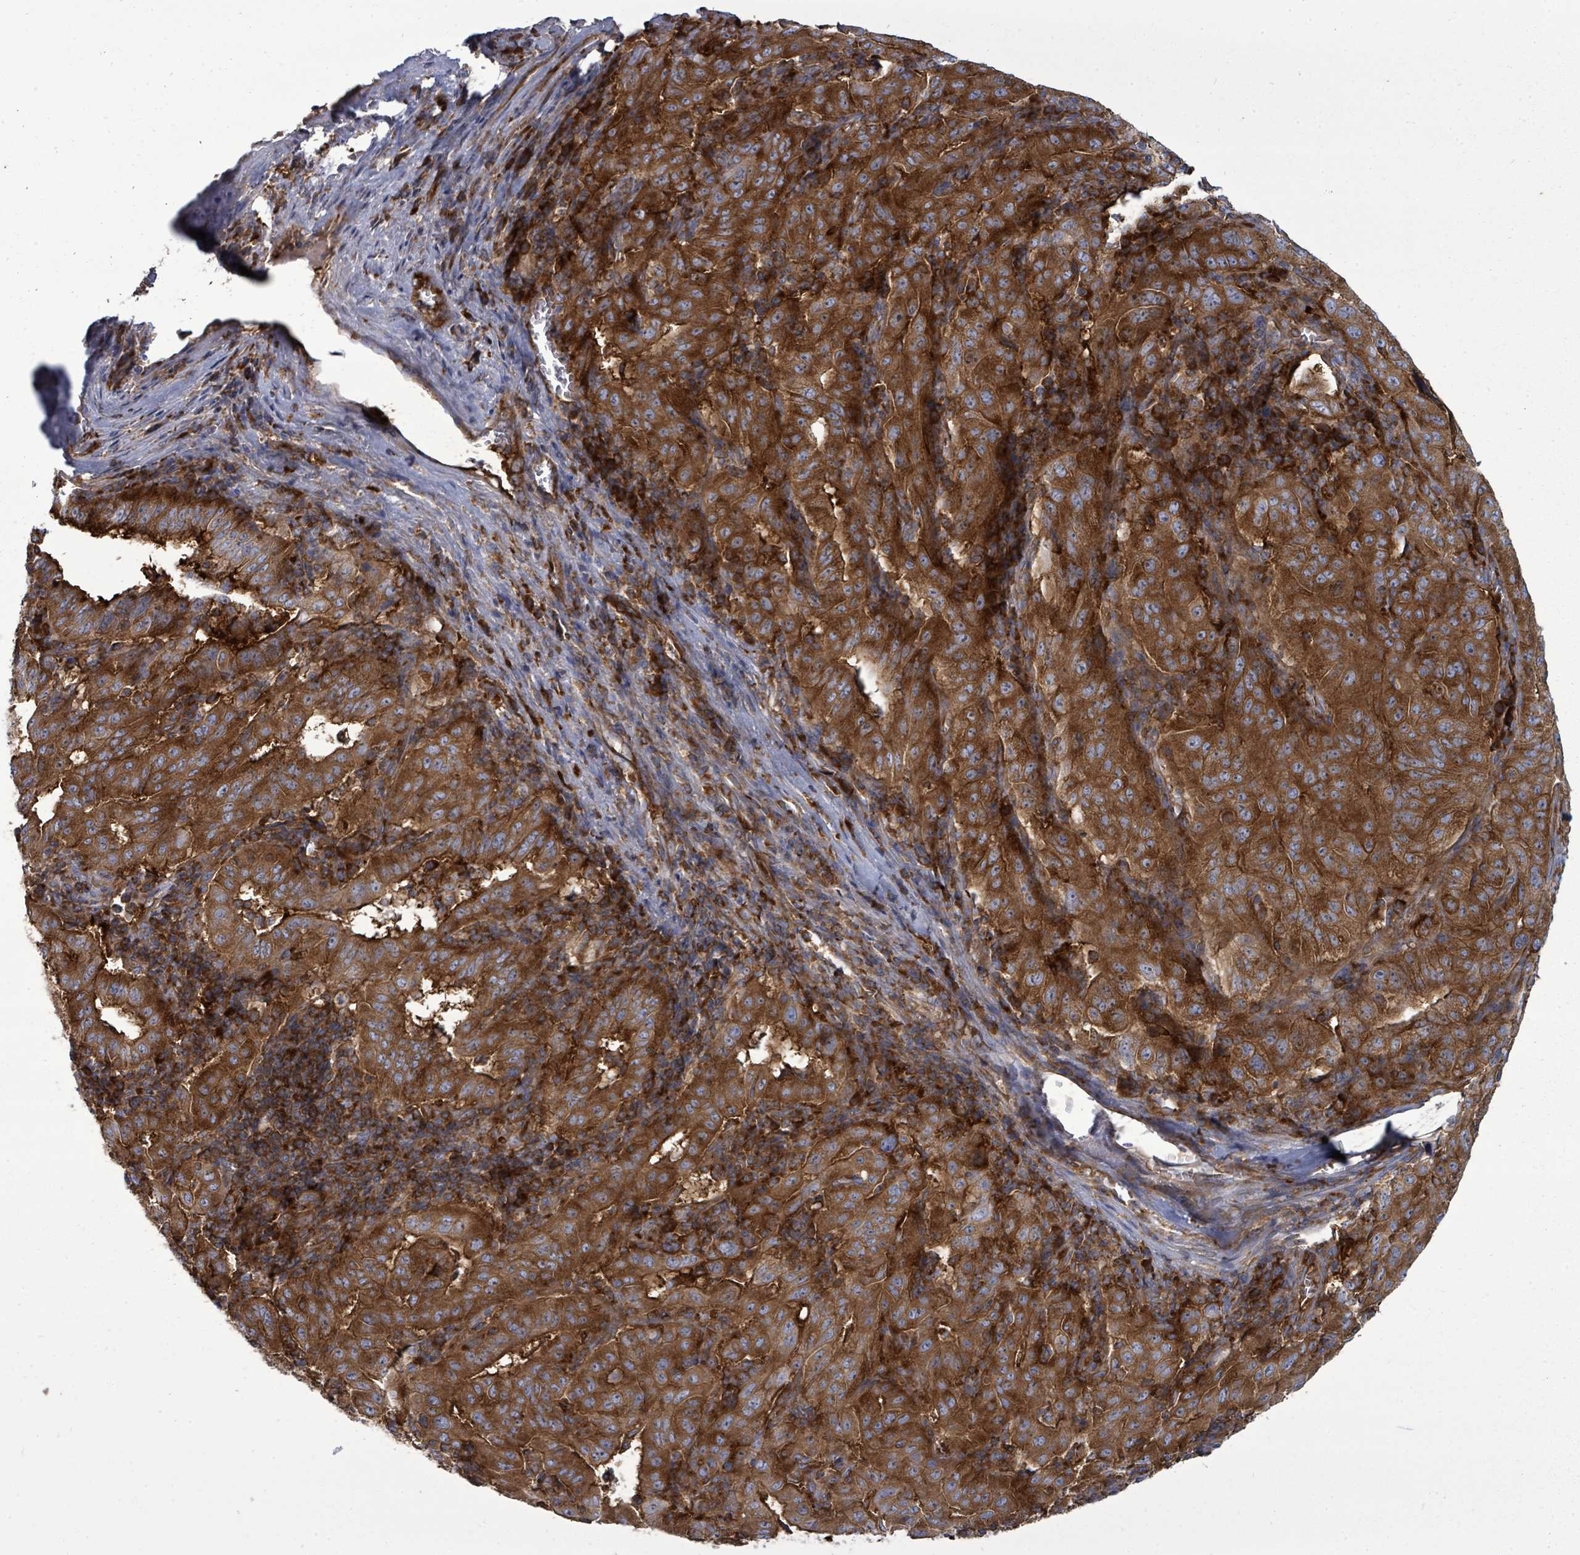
{"staining": {"intensity": "strong", "quantity": ">75%", "location": "cytoplasmic/membranous"}, "tissue": "pancreatic cancer", "cell_type": "Tumor cells", "image_type": "cancer", "snomed": [{"axis": "morphology", "description": "Adenocarcinoma, NOS"}, {"axis": "topography", "description": "Pancreas"}], "caption": "Pancreatic cancer (adenocarcinoma) was stained to show a protein in brown. There is high levels of strong cytoplasmic/membranous positivity in about >75% of tumor cells.", "gene": "EIF3C", "patient": {"sex": "male", "age": 63}}